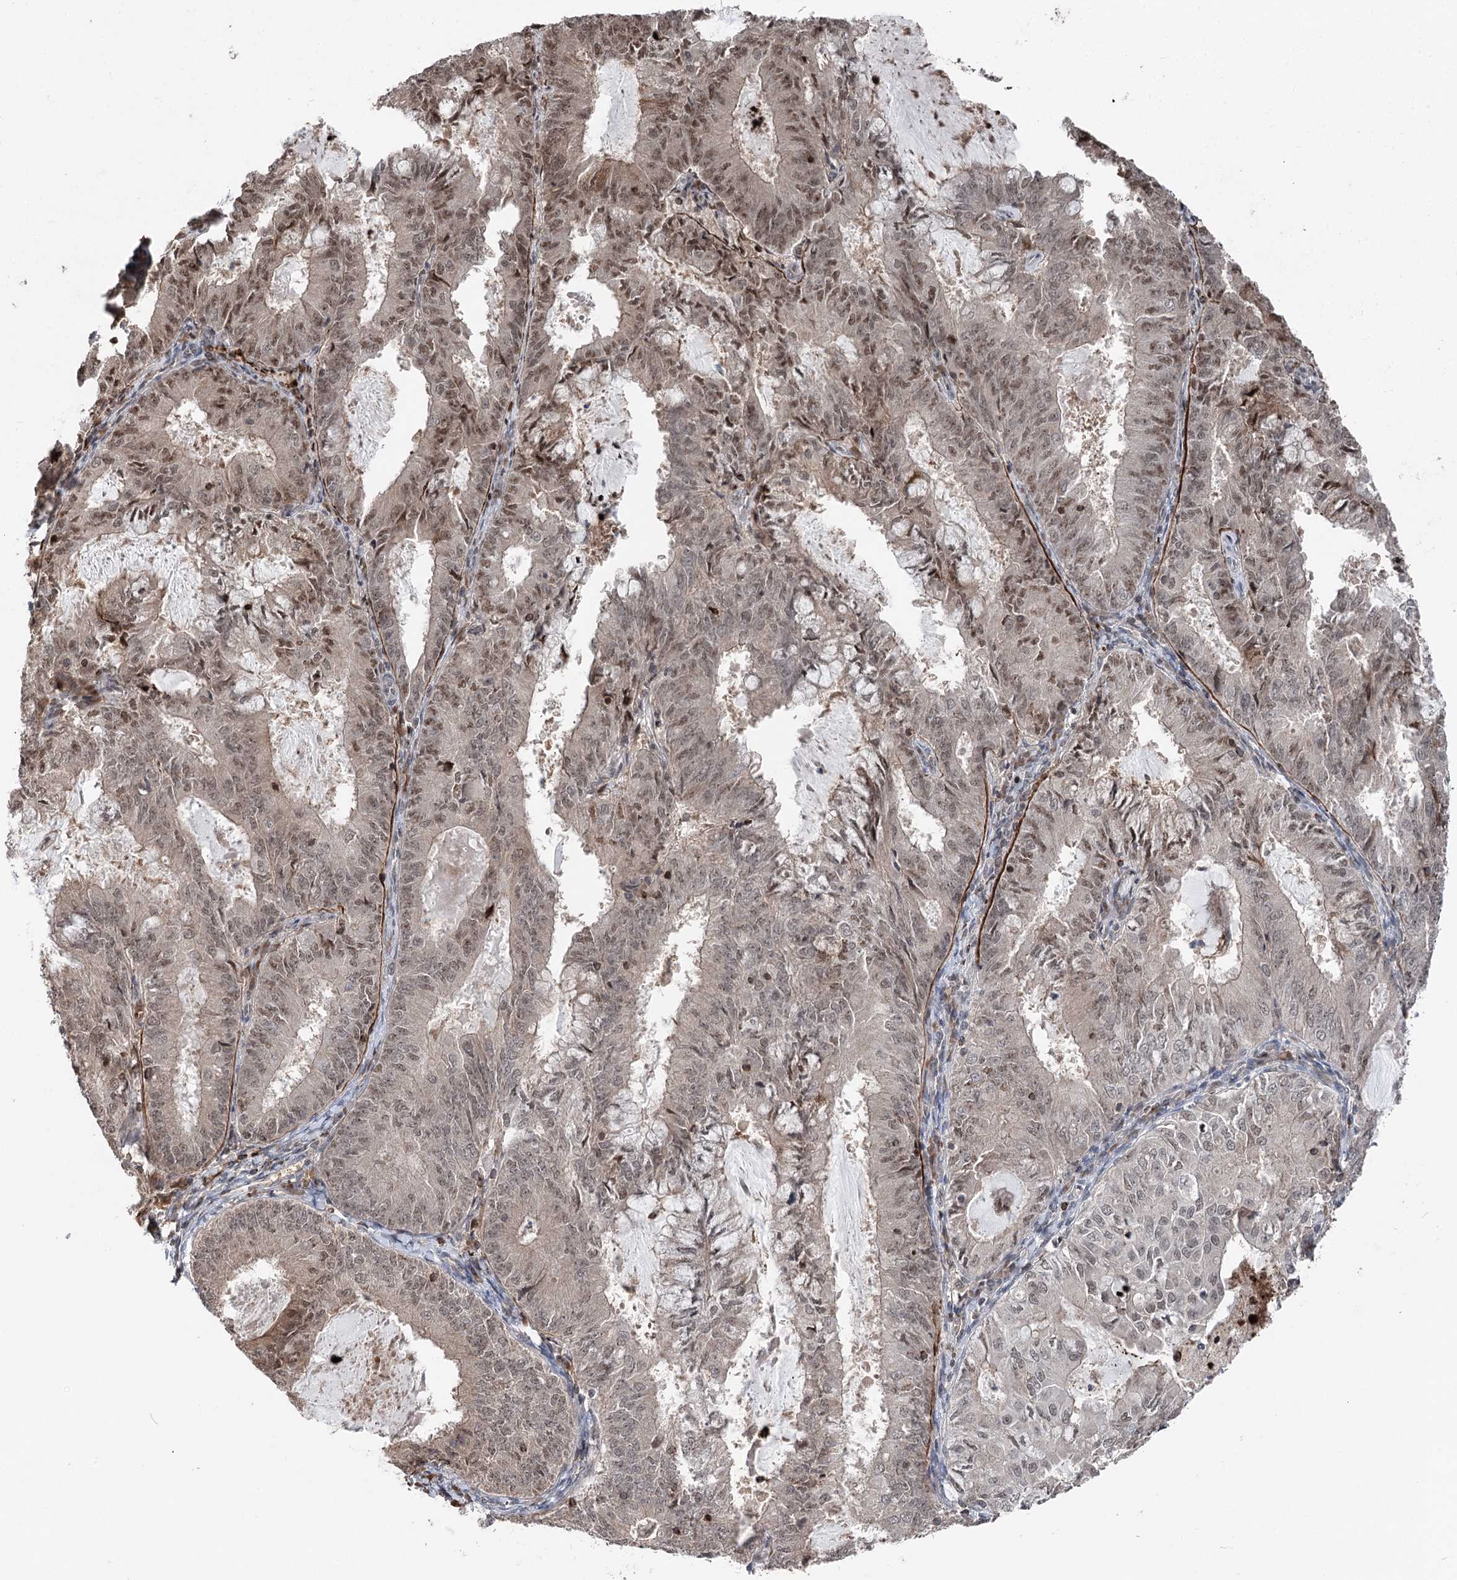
{"staining": {"intensity": "moderate", "quantity": ">75%", "location": "cytoplasmic/membranous,nuclear"}, "tissue": "endometrial cancer", "cell_type": "Tumor cells", "image_type": "cancer", "snomed": [{"axis": "morphology", "description": "Adenocarcinoma, NOS"}, {"axis": "topography", "description": "Endometrium"}], "caption": "Immunohistochemistry of endometrial adenocarcinoma demonstrates medium levels of moderate cytoplasmic/membranous and nuclear positivity in about >75% of tumor cells.", "gene": "CCSER2", "patient": {"sex": "female", "age": 57}}